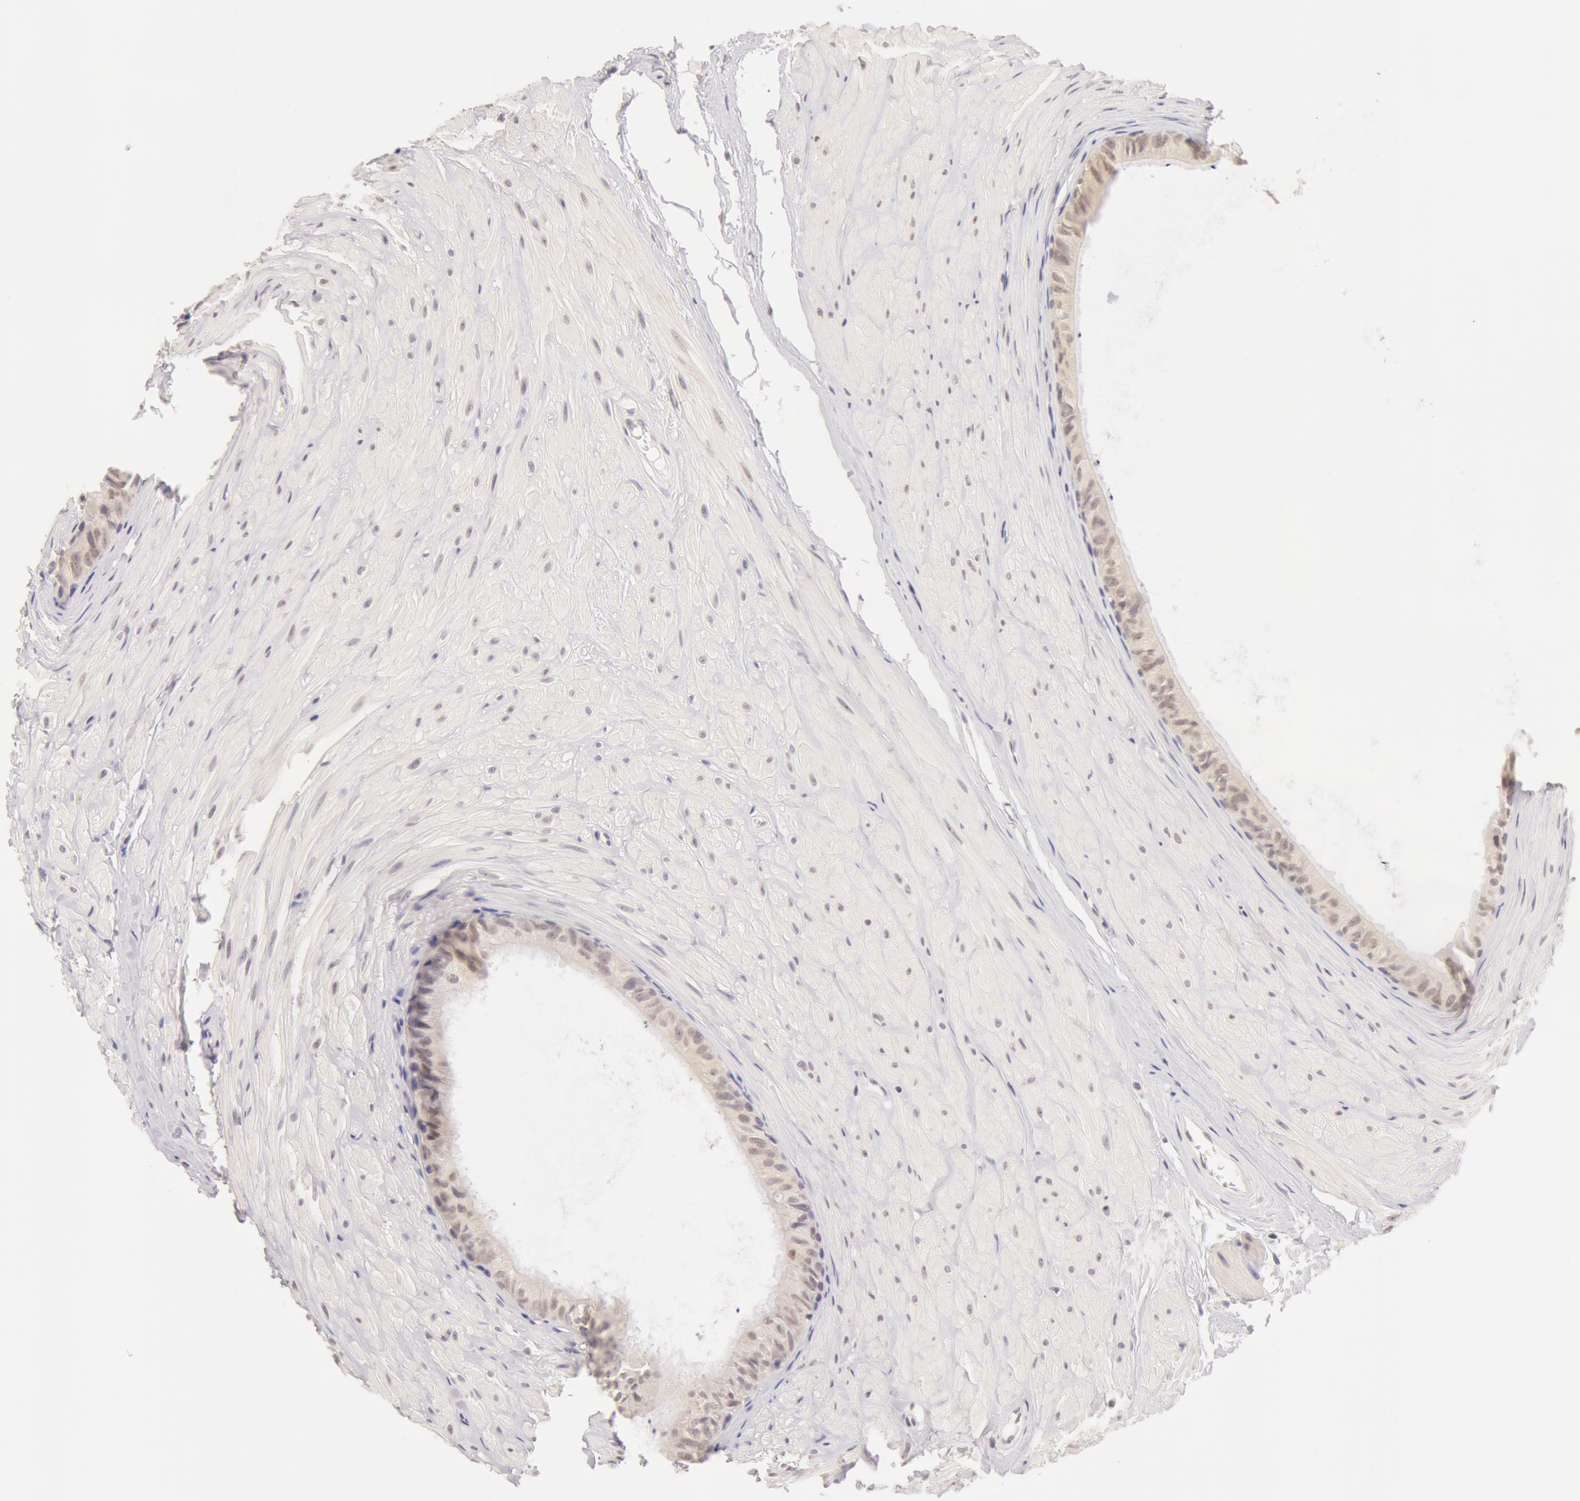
{"staining": {"intensity": "negative", "quantity": "none", "location": "none"}, "tissue": "epididymis", "cell_type": "Glandular cells", "image_type": "normal", "snomed": [{"axis": "morphology", "description": "Normal tissue, NOS"}, {"axis": "topography", "description": "Epididymis"}], "caption": "Immunohistochemical staining of unremarkable epididymis shows no significant staining in glandular cells.", "gene": "ZNF597", "patient": {"sex": "male", "age": 52}}